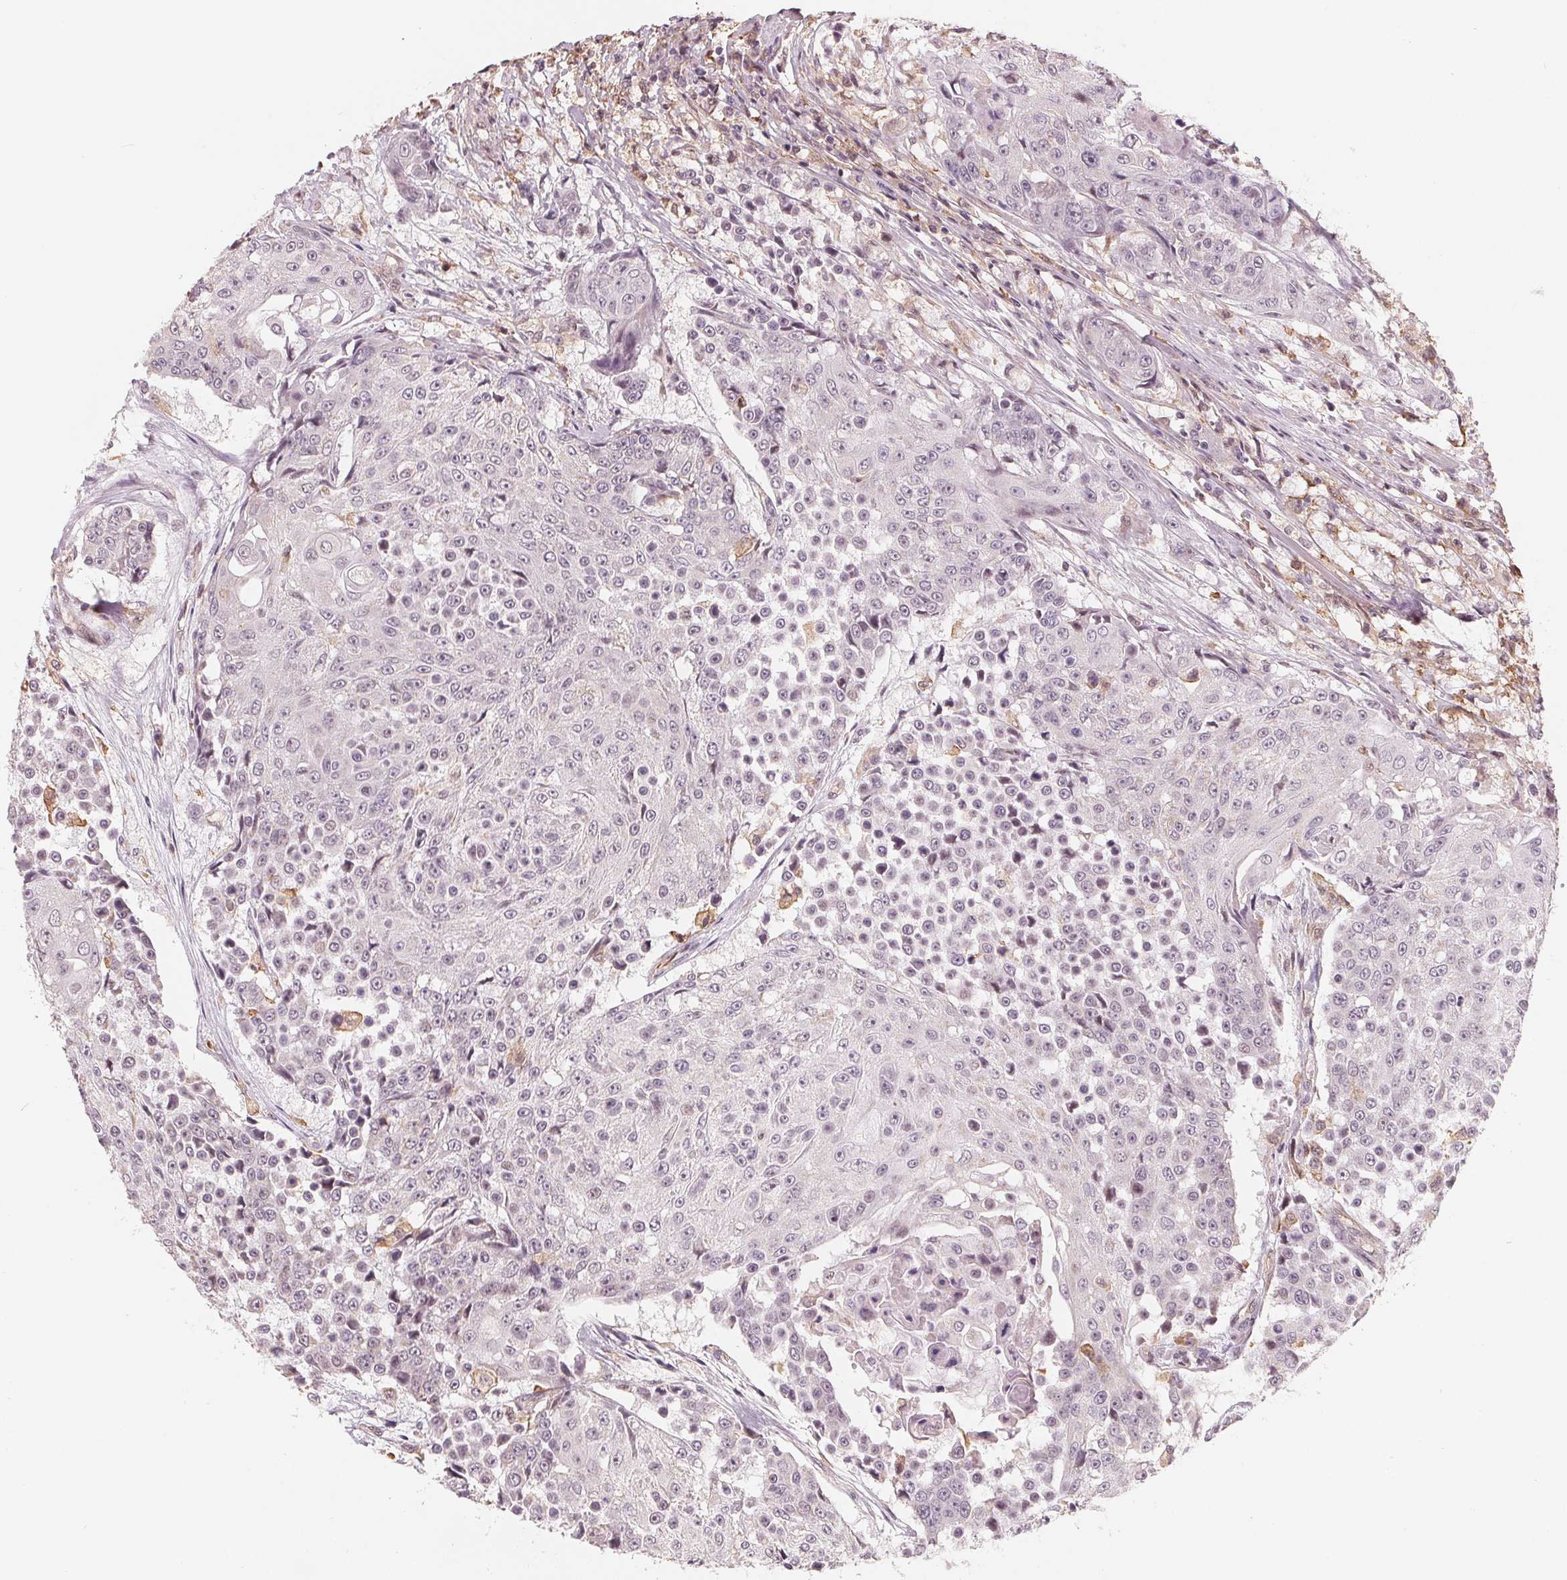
{"staining": {"intensity": "negative", "quantity": "none", "location": "none"}, "tissue": "urothelial cancer", "cell_type": "Tumor cells", "image_type": "cancer", "snomed": [{"axis": "morphology", "description": "Urothelial carcinoma, High grade"}, {"axis": "topography", "description": "Urinary bladder"}], "caption": "DAB immunohistochemical staining of human high-grade urothelial carcinoma shows no significant positivity in tumor cells.", "gene": "IL9R", "patient": {"sex": "female", "age": 63}}